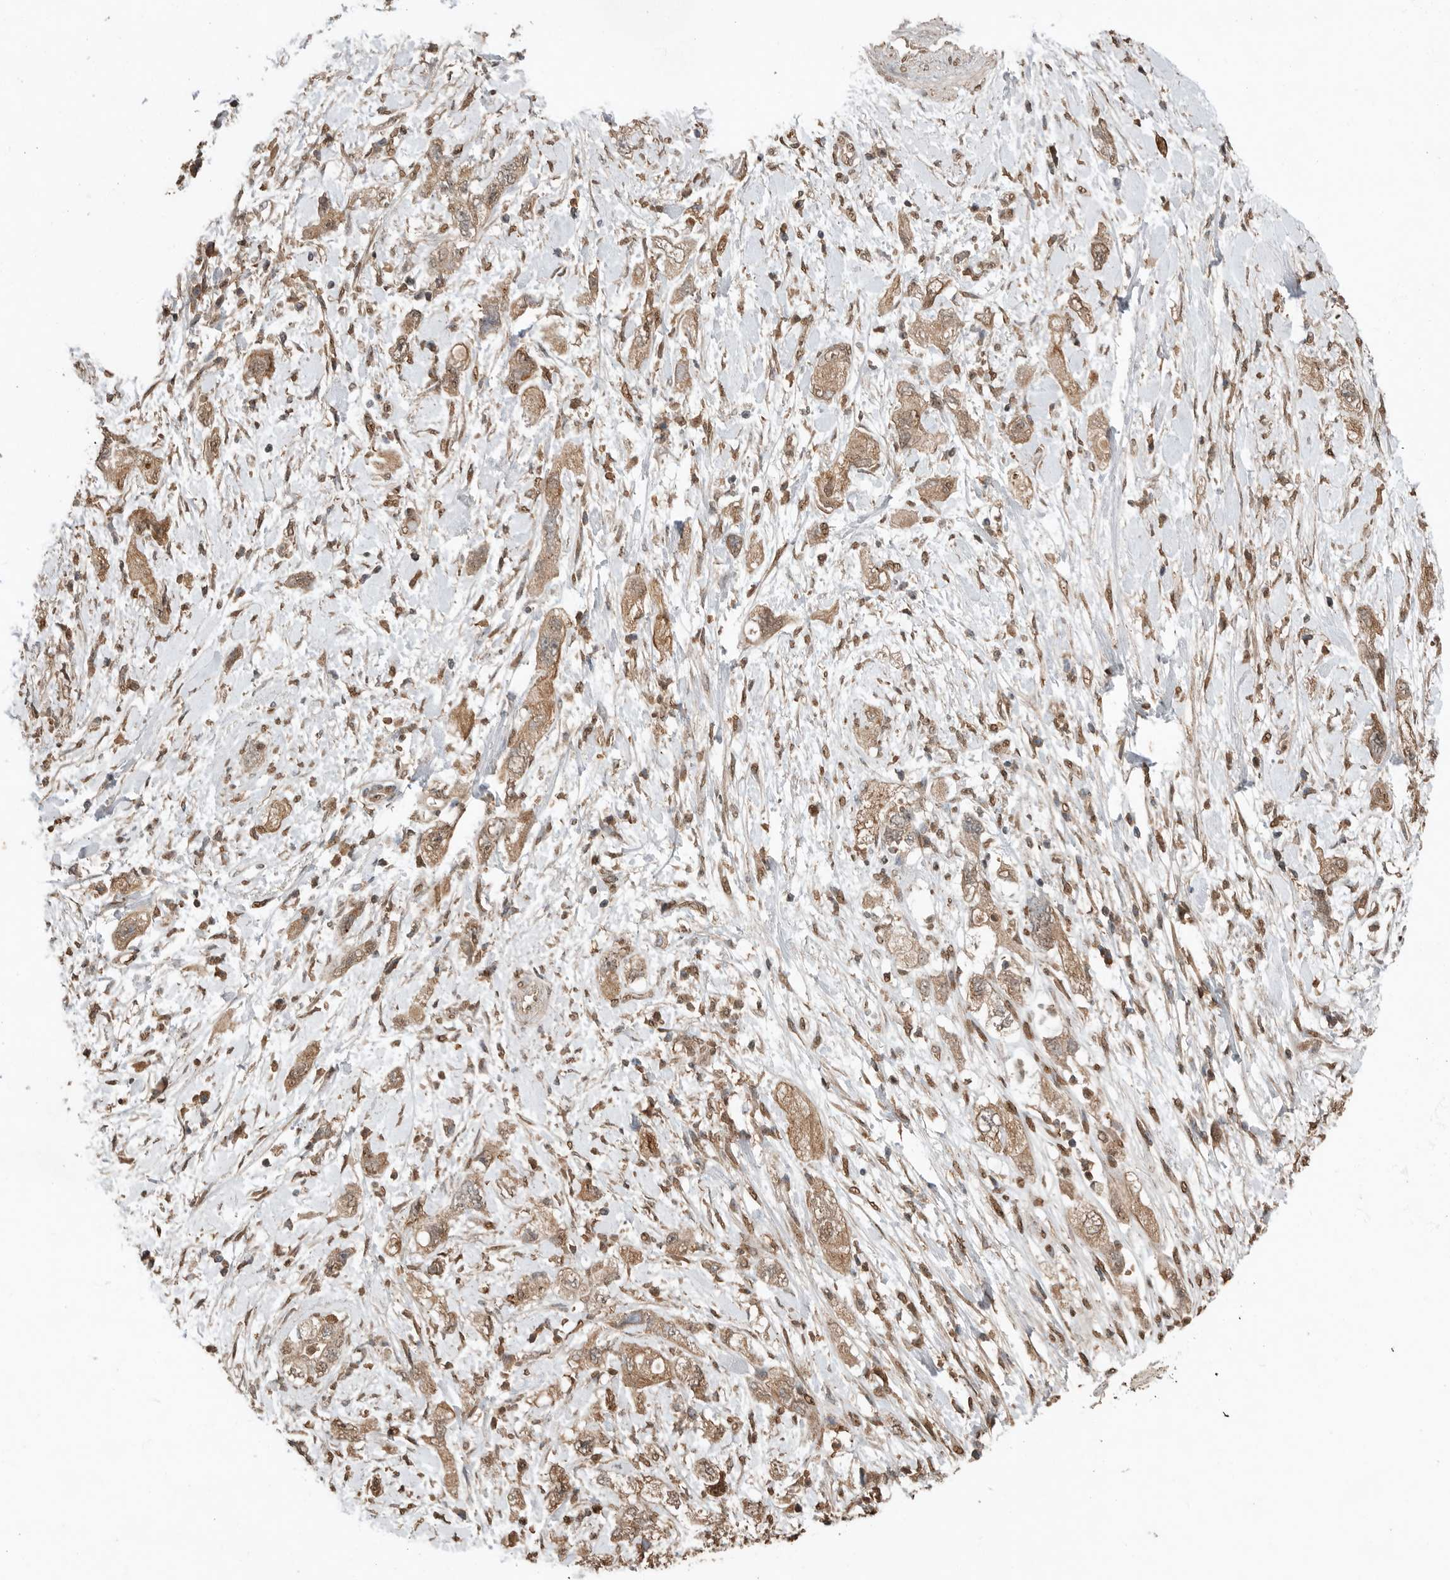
{"staining": {"intensity": "moderate", "quantity": ">75%", "location": "cytoplasmic/membranous"}, "tissue": "pancreatic cancer", "cell_type": "Tumor cells", "image_type": "cancer", "snomed": [{"axis": "morphology", "description": "Adenocarcinoma, NOS"}, {"axis": "topography", "description": "Pancreas"}], "caption": "IHC (DAB) staining of human adenocarcinoma (pancreatic) demonstrates moderate cytoplasmic/membranous protein positivity in approximately >75% of tumor cells. The protein is stained brown, and the nuclei are stained in blue (DAB IHC with brightfield microscopy, high magnification).", "gene": "BLZF1", "patient": {"sex": "female", "age": 73}}